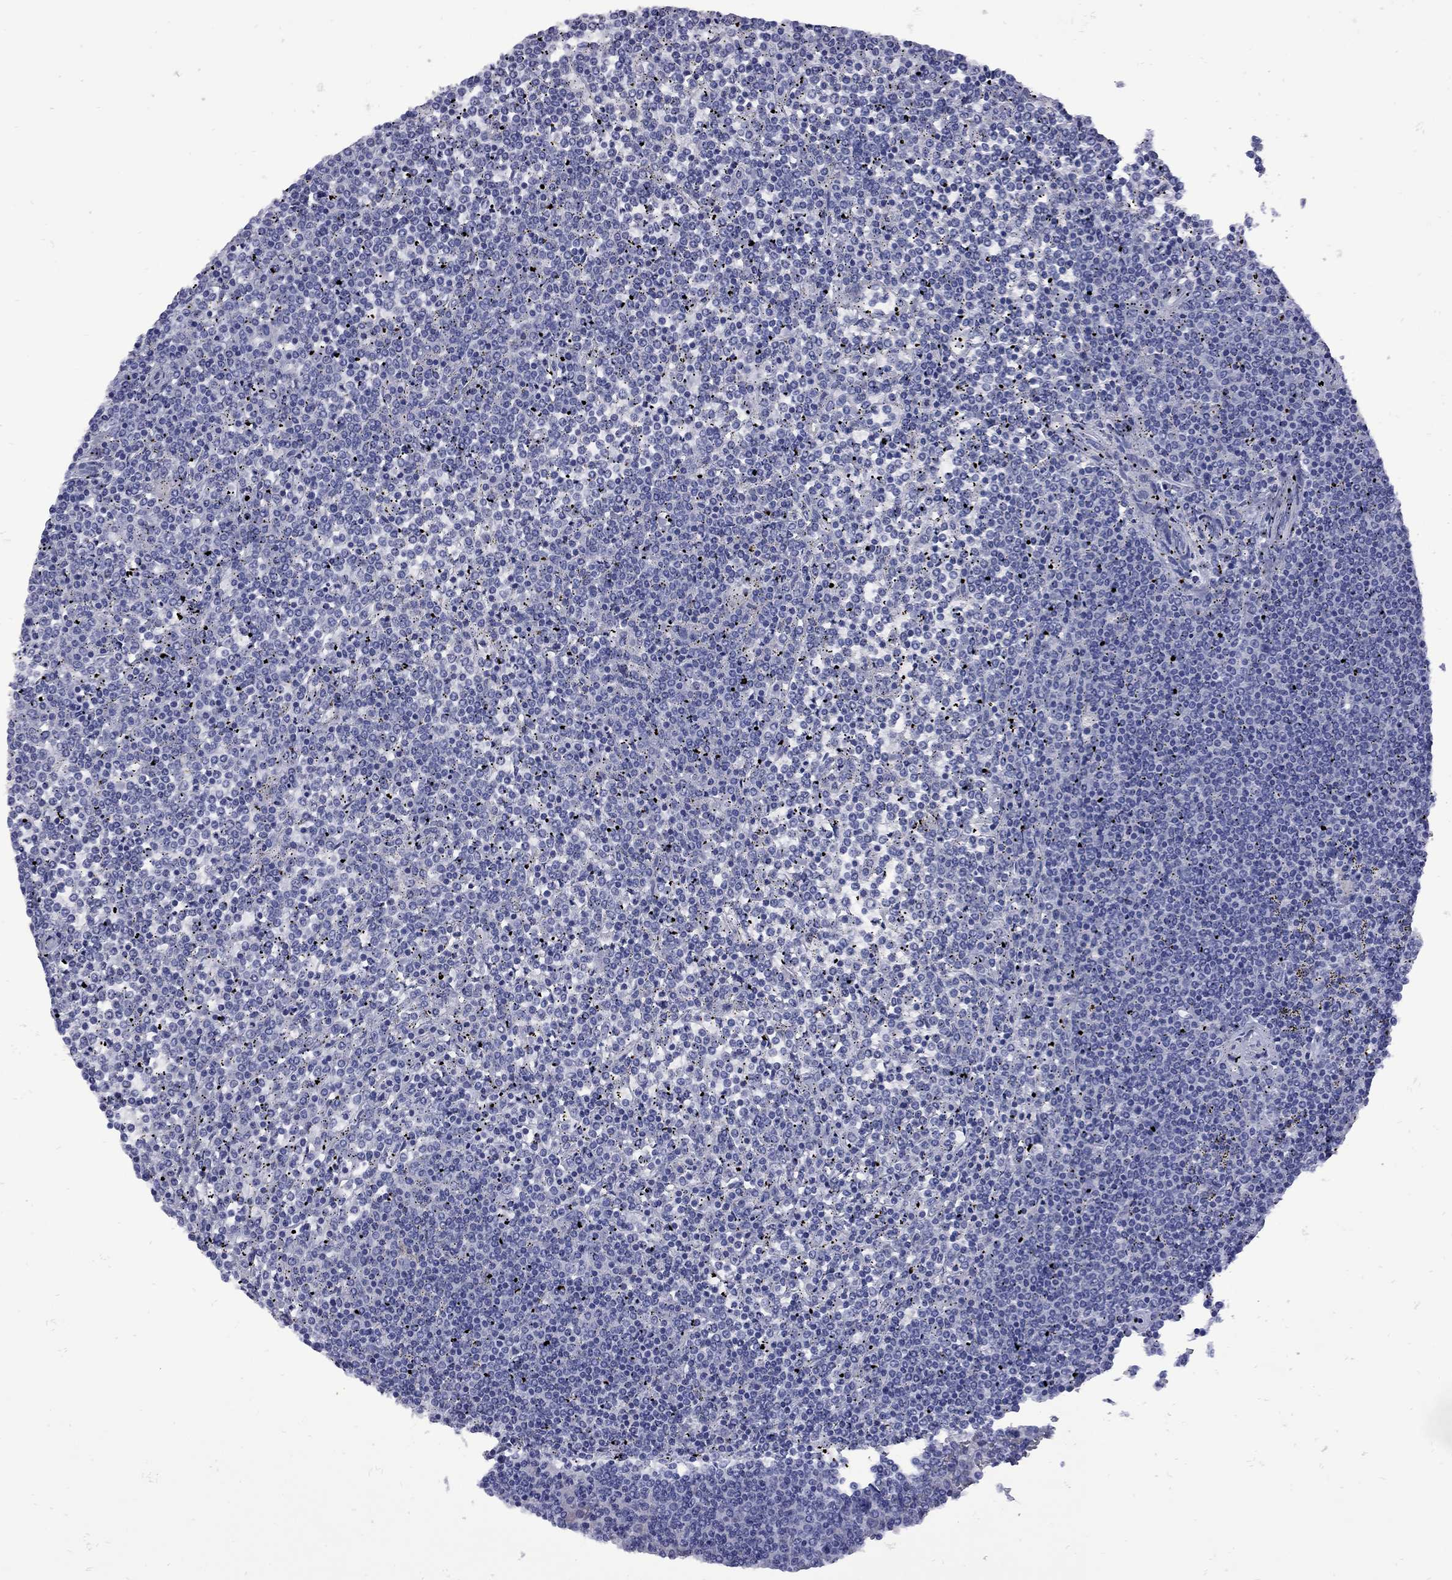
{"staining": {"intensity": "negative", "quantity": "none", "location": "none"}, "tissue": "lymphoma", "cell_type": "Tumor cells", "image_type": "cancer", "snomed": [{"axis": "morphology", "description": "Malignant lymphoma, non-Hodgkin's type, Low grade"}, {"axis": "topography", "description": "Spleen"}], "caption": "Immunohistochemical staining of human lymphoma displays no significant positivity in tumor cells.", "gene": "EPPIN", "patient": {"sex": "female", "age": 19}}